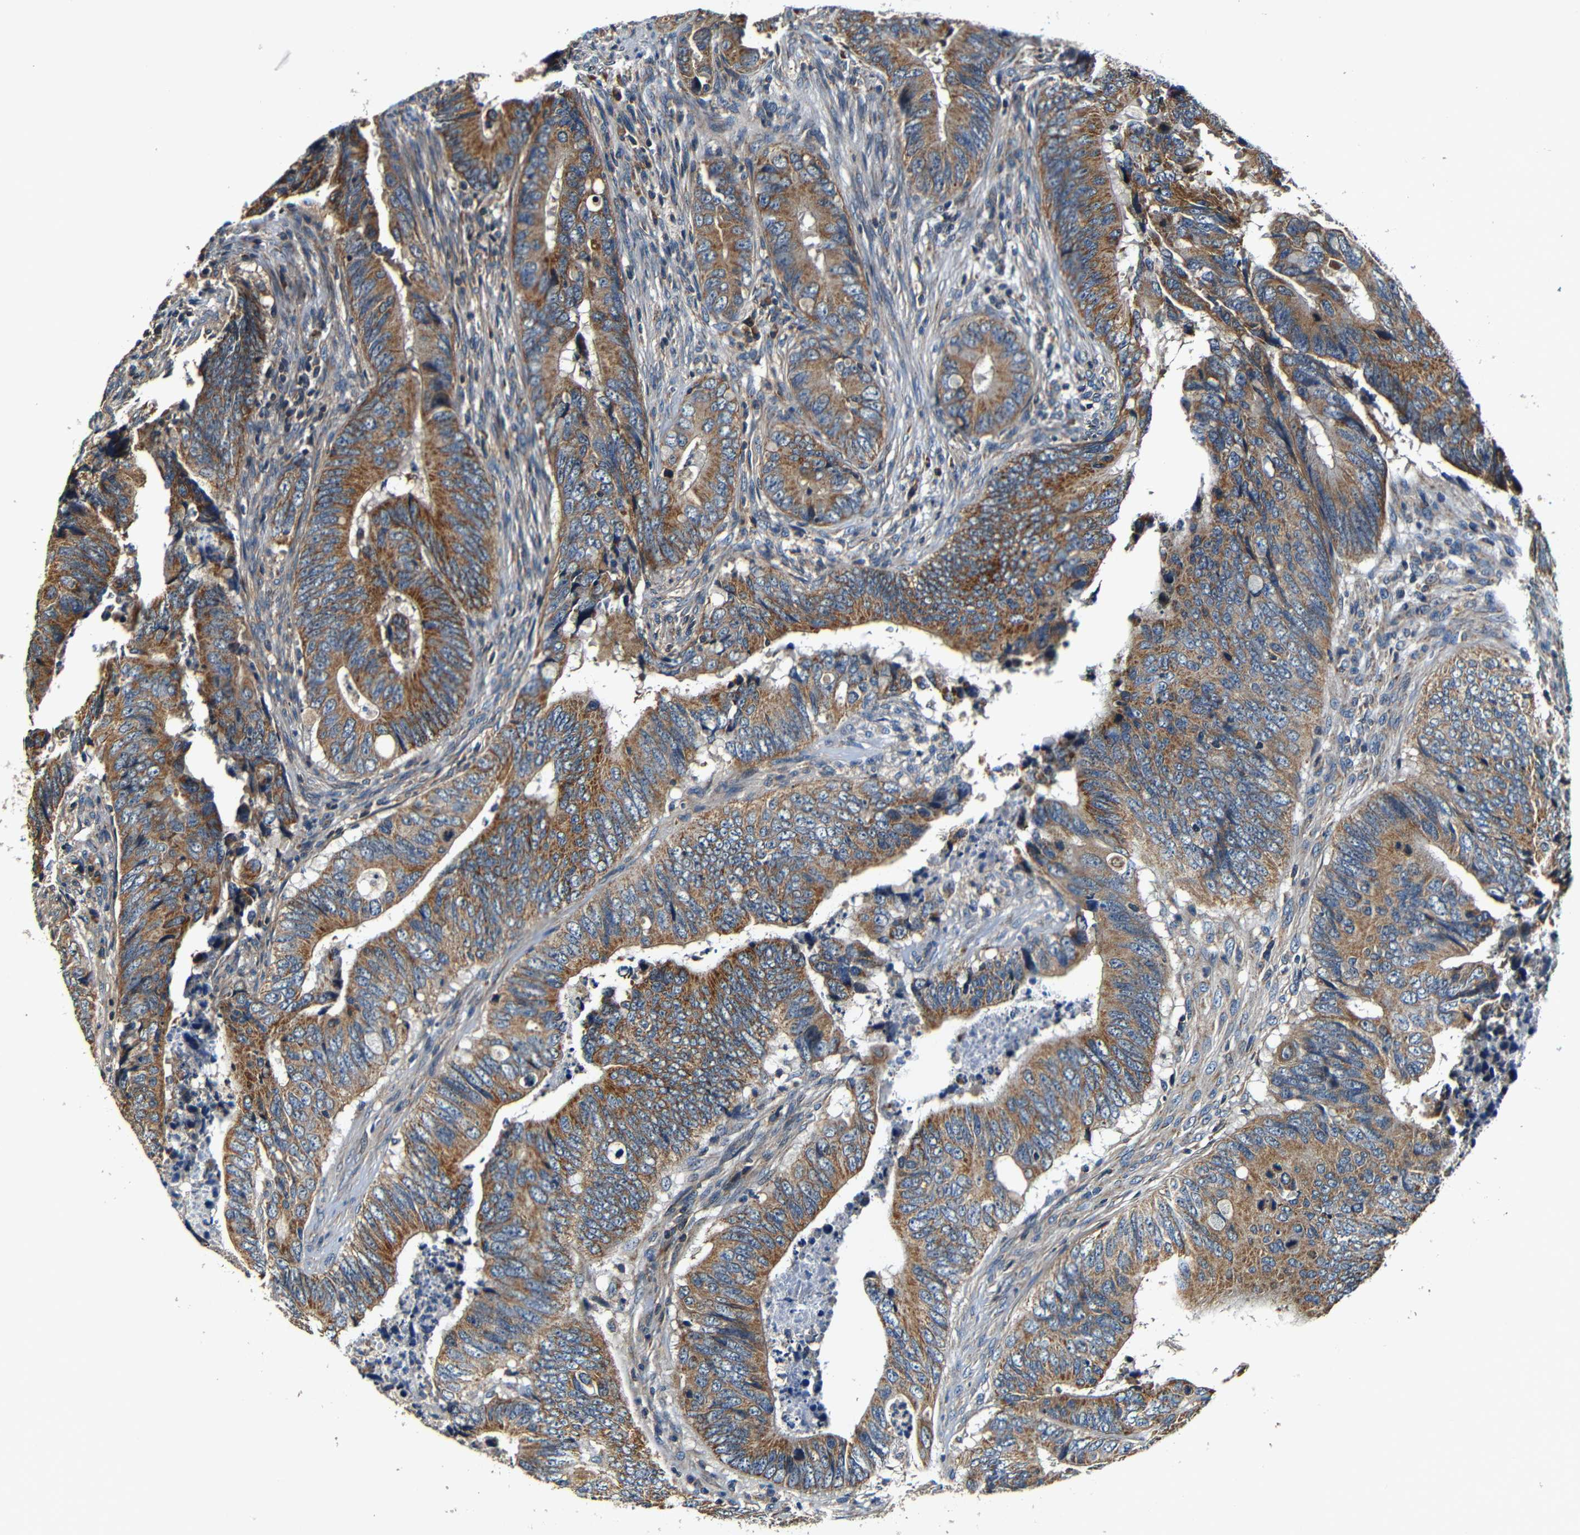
{"staining": {"intensity": "moderate", "quantity": ">75%", "location": "cytoplasmic/membranous"}, "tissue": "colorectal cancer", "cell_type": "Tumor cells", "image_type": "cancer", "snomed": [{"axis": "morphology", "description": "Normal tissue, NOS"}, {"axis": "morphology", "description": "Adenocarcinoma, NOS"}, {"axis": "topography", "description": "Colon"}], "caption": "The immunohistochemical stain labels moderate cytoplasmic/membranous positivity in tumor cells of colorectal cancer tissue.", "gene": "MTX1", "patient": {"sex": "male", "age": 56}}